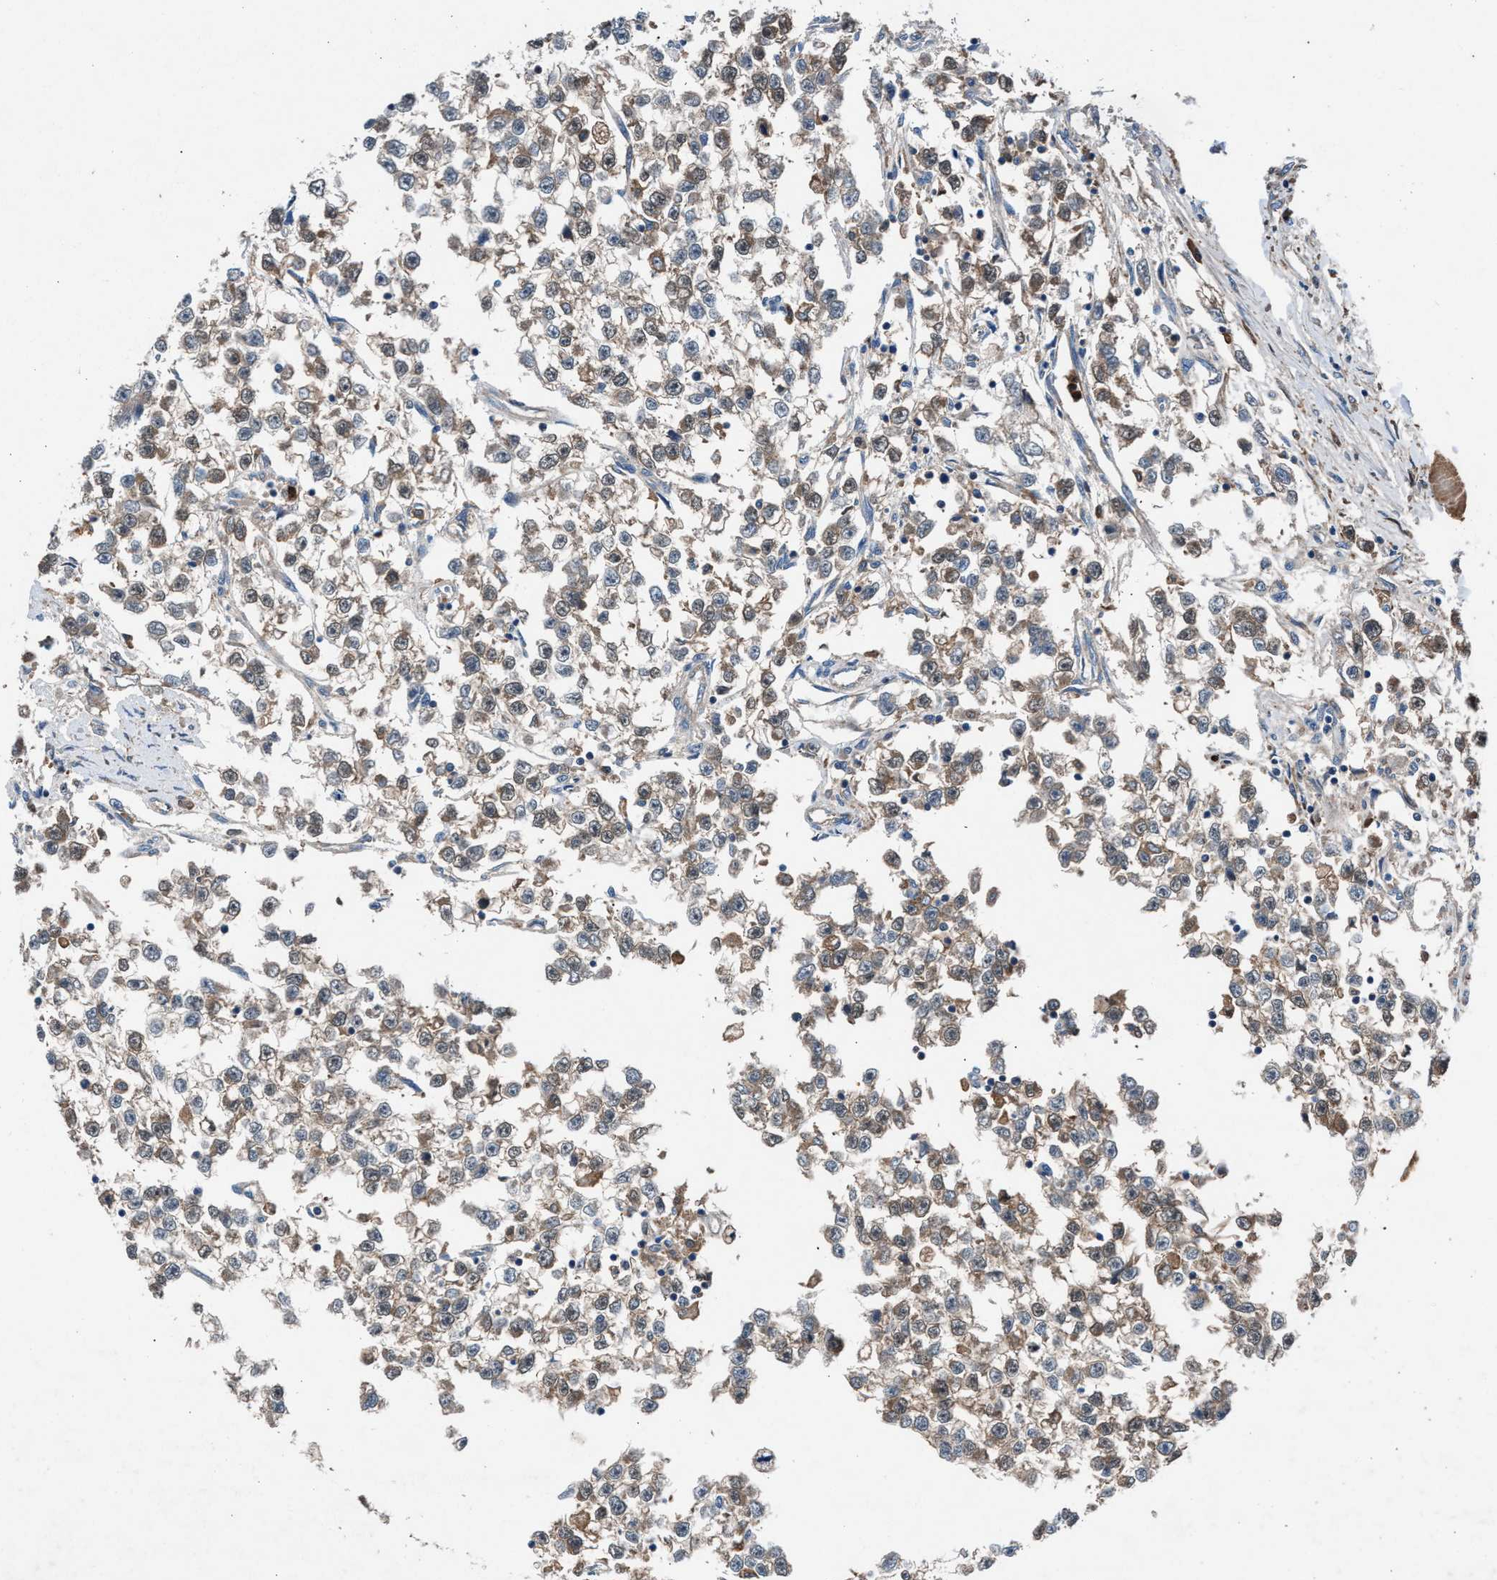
{"staining": {"intensity": "weak", "quantity": ">75%", "location": "cytoplasmic/membranous"}, "tissue": "testis cancer", "cell_type": "Tumor cells", "image_type": "cancer", "snomed": [{"axis": "morphology", "description": "Seminoma, NOS"}, {"axis": "morphology", "description": "Carcinoma, Embryonal, NOS"}, {"axis": "topography", "description": "Testis"}], "caption": "Immunohistochemical staining of testis cancer (embryonal carcinoma) reveals weak cytoplasmic/membranous protein expression in approximately >75% of tumor cells.", "gene": "FAM221A", "patient": {"sex": "male", "age": 51}}